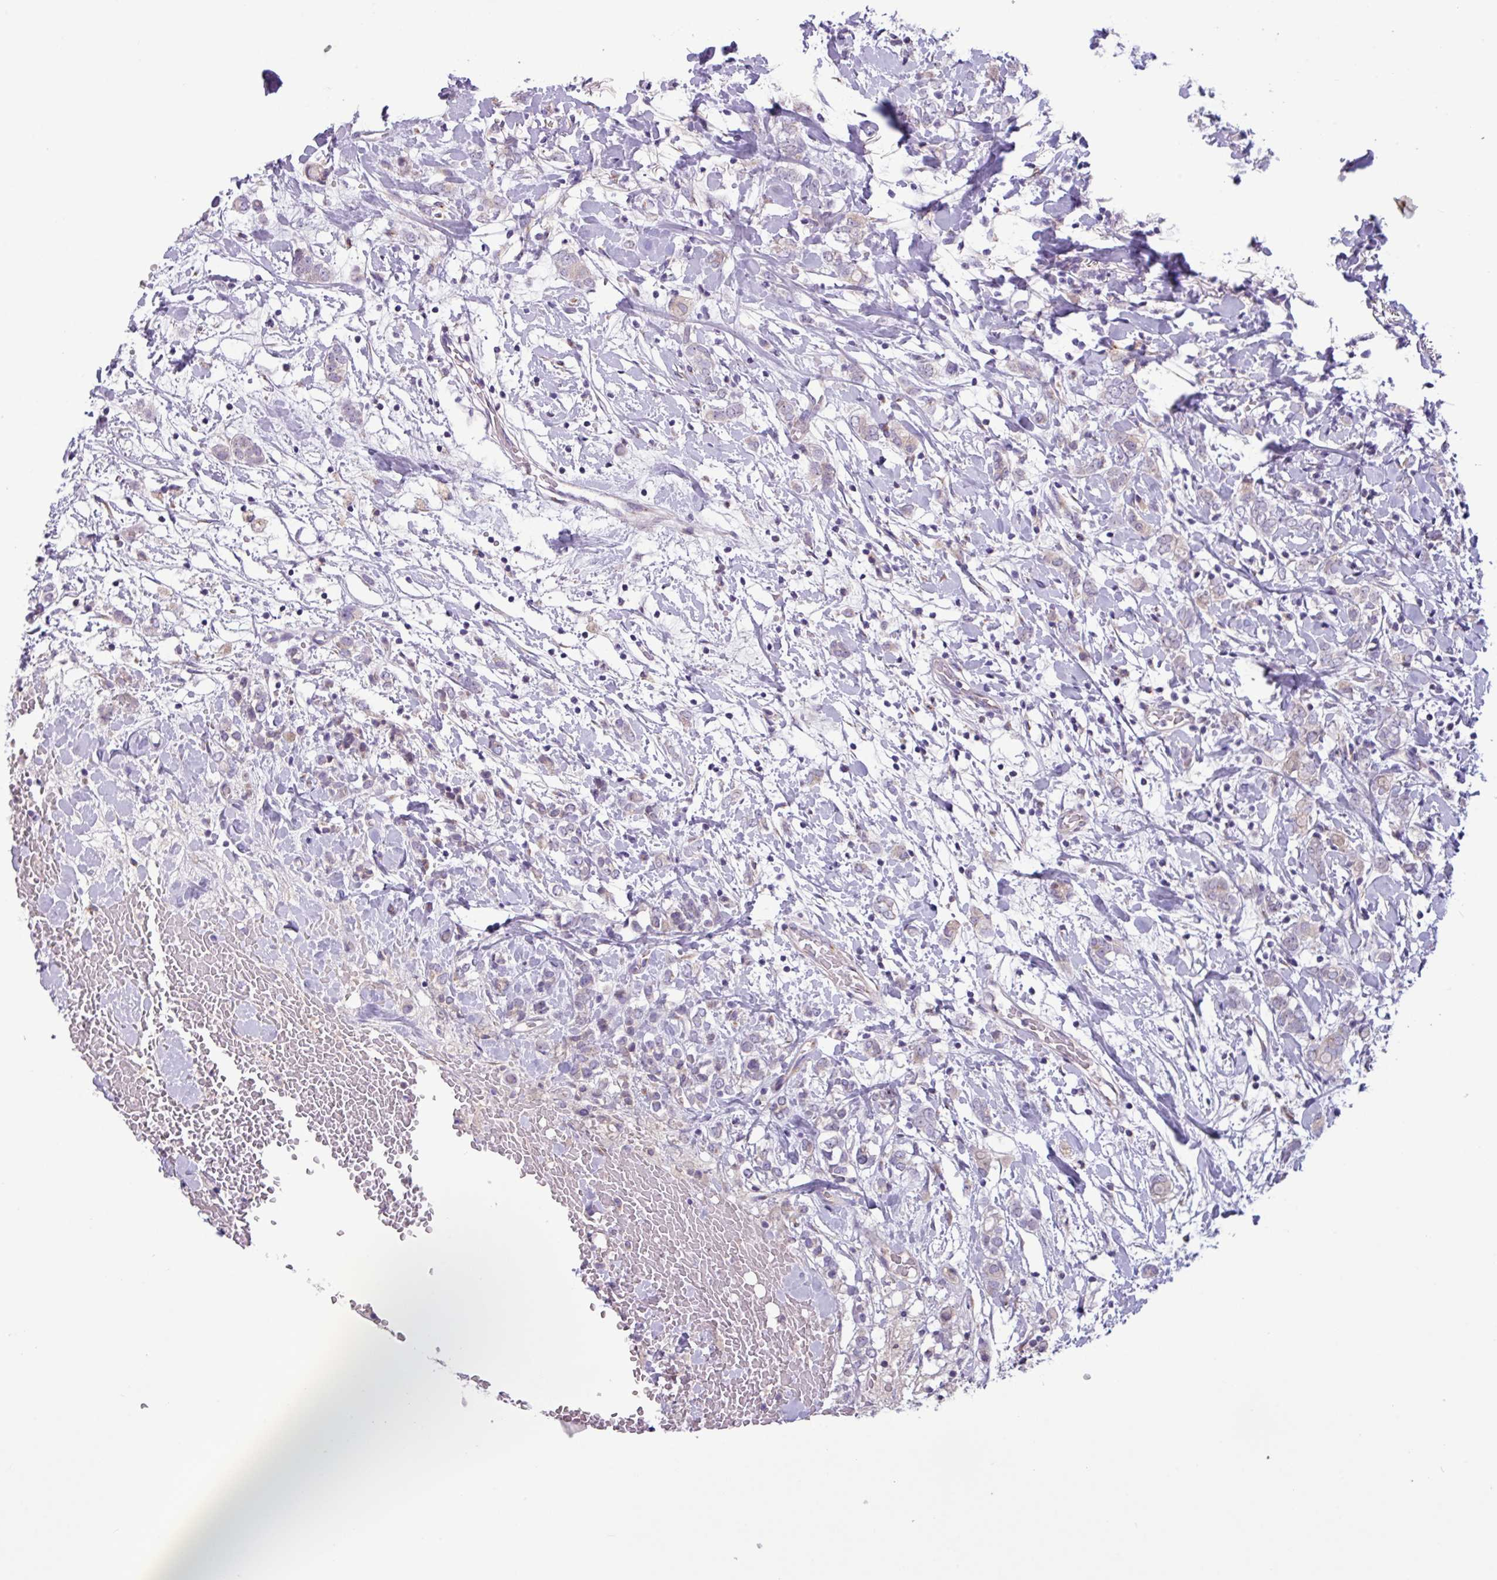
{"staining": {"intensity": "negative", "quantity": "none", "location": "none"}, "tissue": "breast cancer", "cell_type": "Tumor cells", "image_type": "cancer", "snomed": [{"axis": "morphology", "description": "Normal tissue, NOS"}, {"axis": "morphology", "description": "Lobular carcinoma"}, {"axis": "topography", "description": "Breast"}], "caption": "Breast cancer was stained to show a protein in brown. There is no significant positivity in tumor cells. (Immunohistochemistry (ihc), brightfield microscopy, high magnification).", "gene": "STIMATE", "patient": {"sex": "female", "age": 47}}